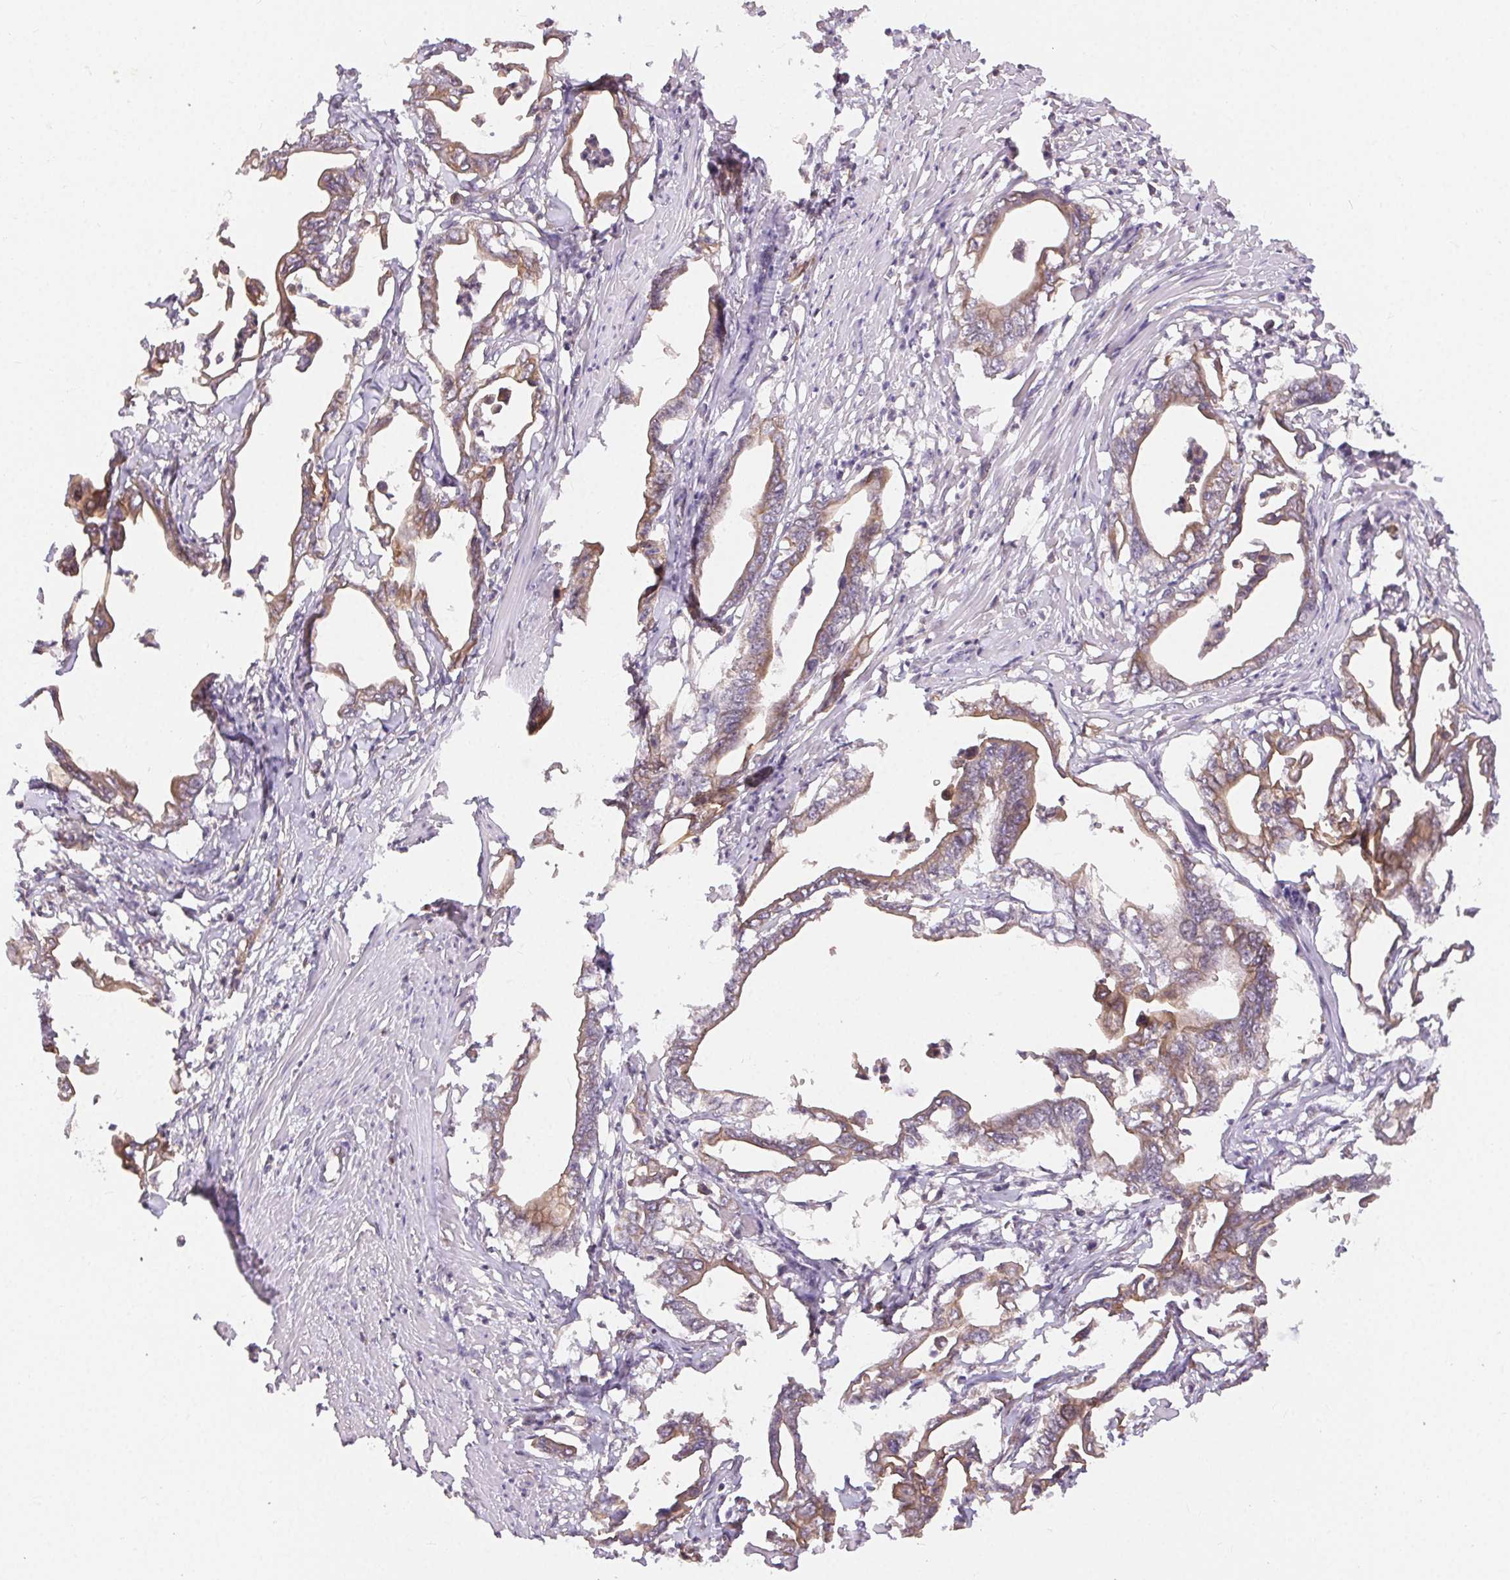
{"staining": {"intensity": "weak", "quantity": "25%-75%", "location": "cytoplasmic/membranous"}, "tissue": "pancreatic cancer", "cell_type": "Tumor cells", "image_type": "cancer", "snomed": [{"axis": "morphology", "description": "Adenocarcinoma, NOS"}, {"axis": "topography", "description": "Pancreas"}], "caption": "IHC image of human pancreatic cancer stained for a protein (brown), which displays low levels of weak cytoplasmic/membranous positivity in approximately 25%-75% of tumor cells.", "gene": "MAPKAPK2", "patient": {"sex": "male", "age": 61}}